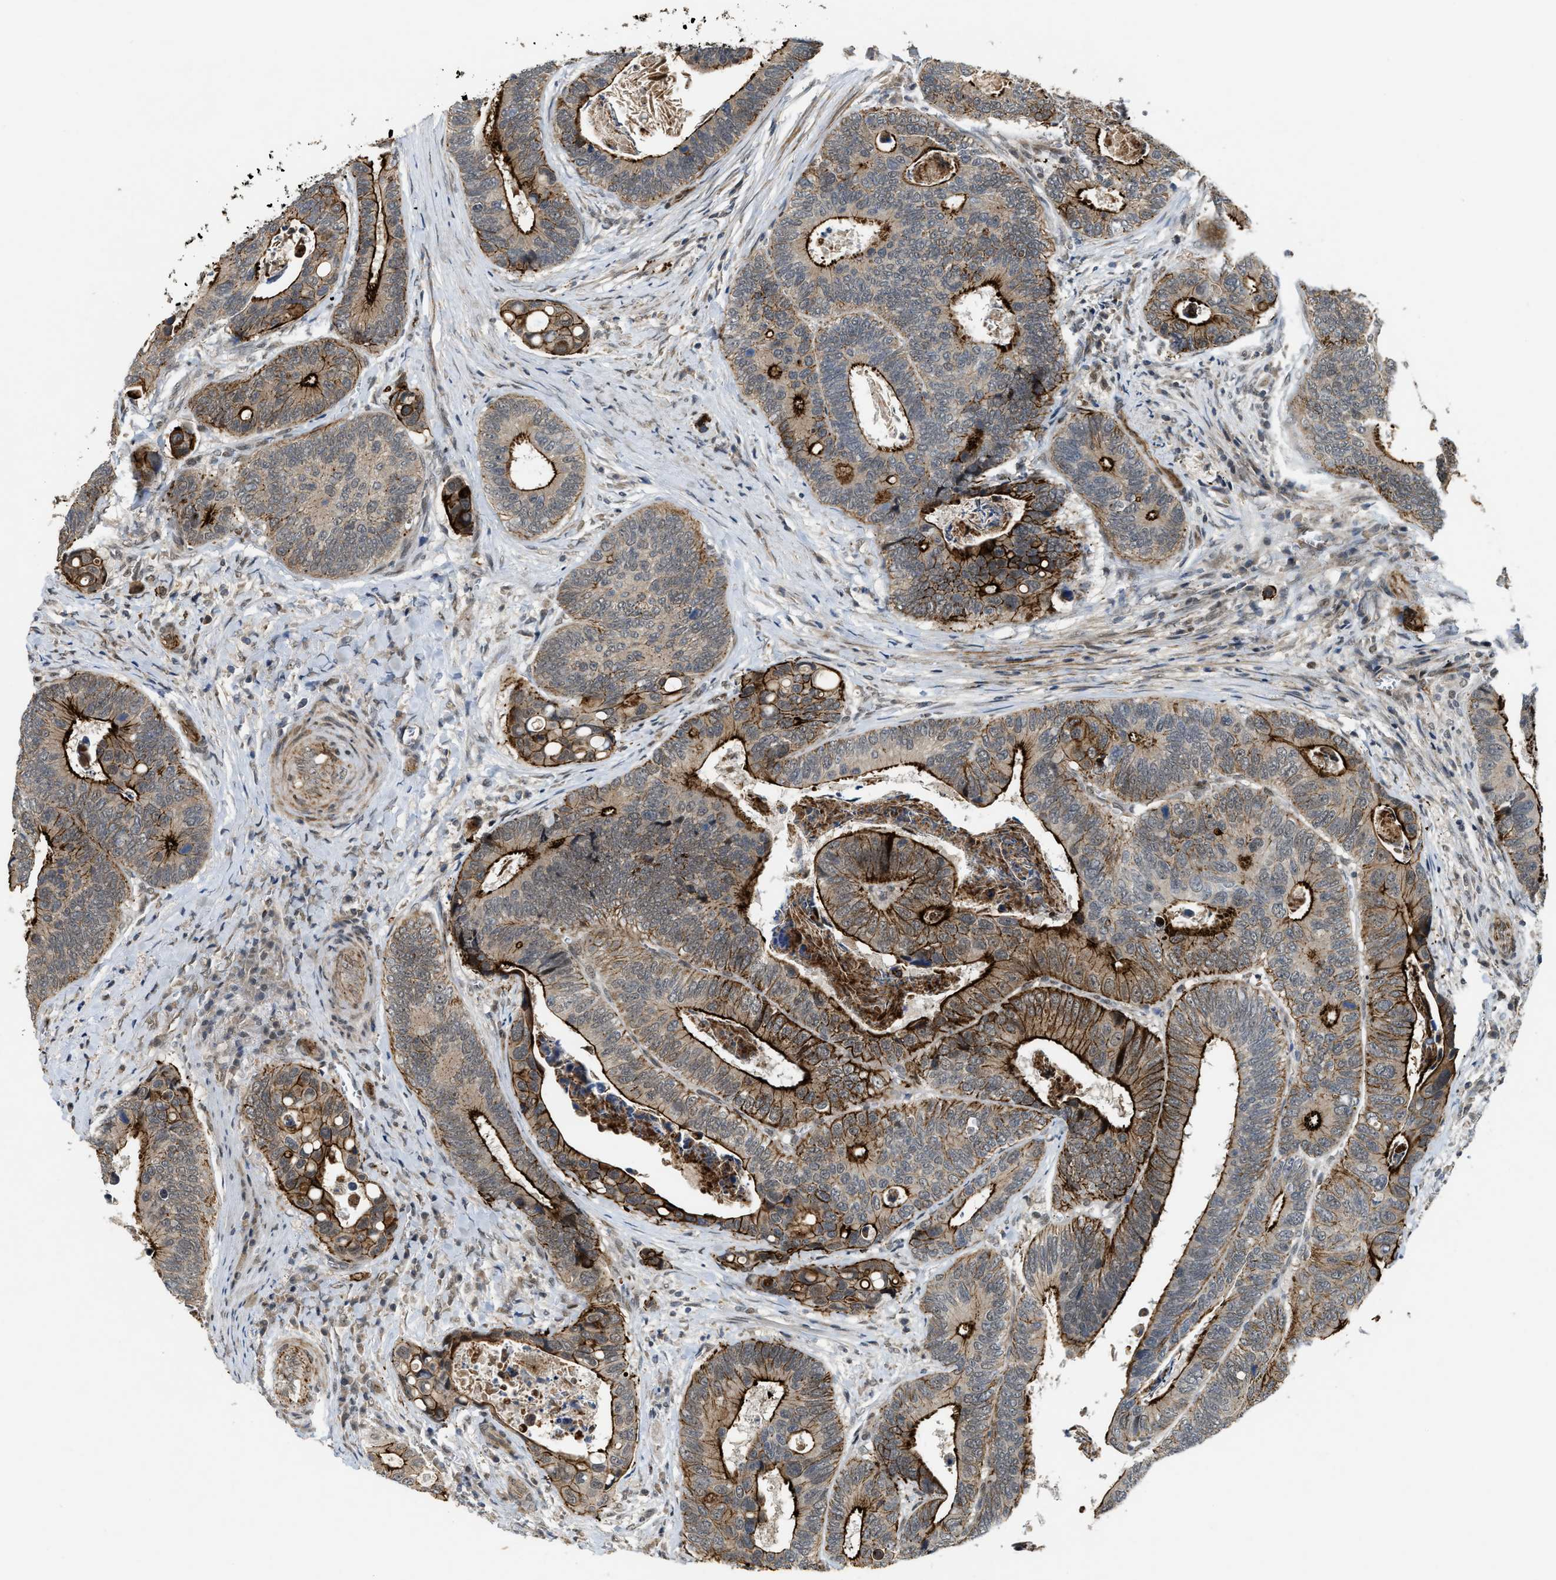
{"staining": {"intensity": "strong", "quantity": ">75%", "location": "cytoplasmic/membranous"}, "tissue": "colorectal cancer", "cell_type": "Tumor cells", "image_type": "cancer", "snomed": [{"axis": "morphology", "description": "Inflammation, NOS"}, {"axis": "morphology", "description": "Adenocarcinoma, NOS"}, {"axis": "topography", "description": "Colon"}], "caption": "Protein expression by immunohistochemistry (IHC) shows strong cytoplasmic/membranous positivity in approximately >75% of tumor cells in colorectal cancer. (brown staining indicates protein expression, while blue staining denotes nuclei).", "gene": "DPF2", "patient": {"sex": "male", "age": 72}}